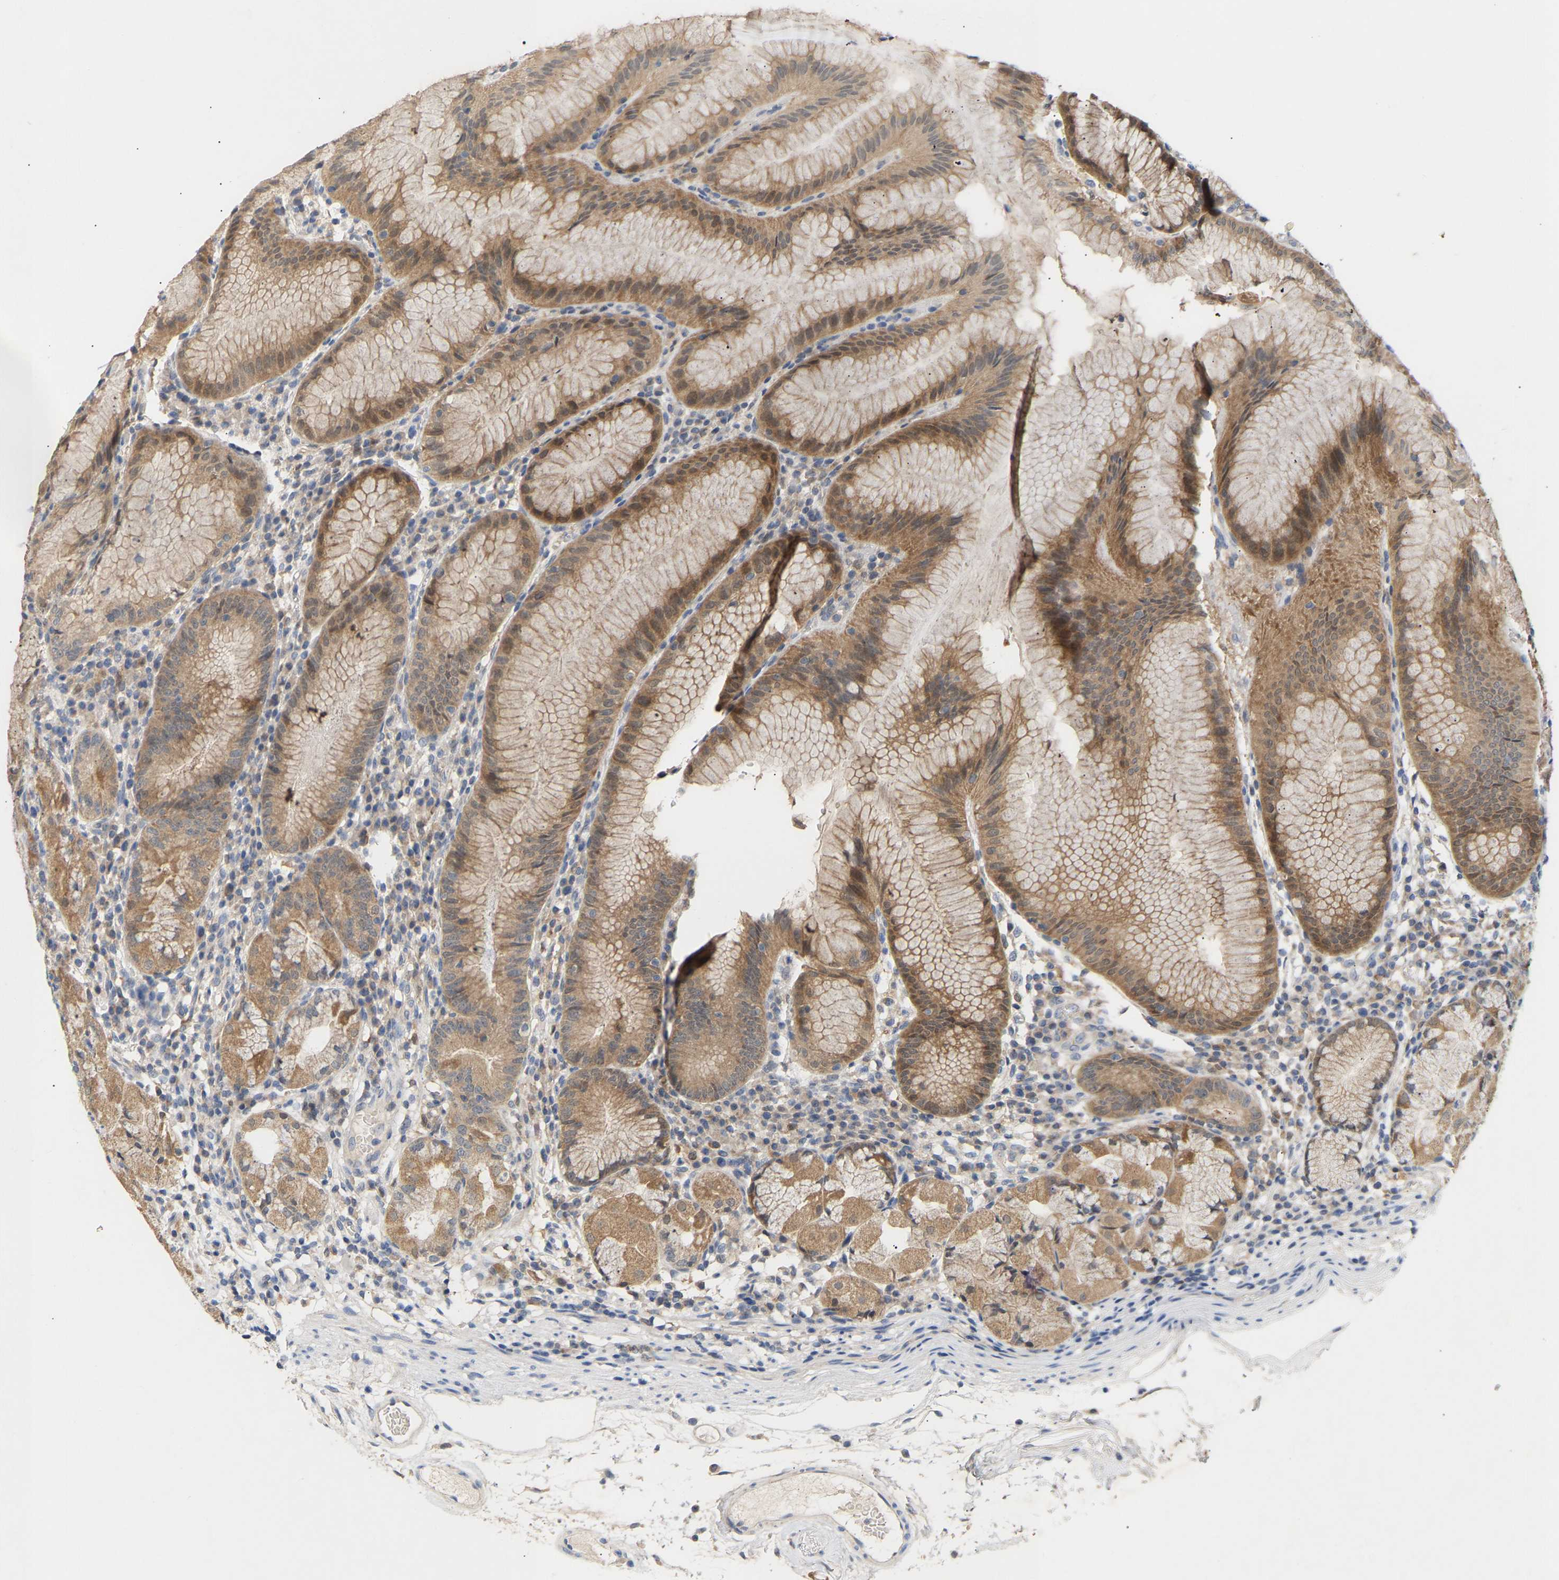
{"staining": {"intensity": "moderate", "quantity": "25%-75%", "location": "cytoplasmic/membranous"}, "tissue": "stomach", "cell_type": "Glandular cells", "image_type": "normal", "snomed": [{"axis": "morphology", "description": "Normal tissue, NOS"}, {"axis": "topography", "description": "Stomach"}, {"axis": "topography", "description": "Stomach, lower"}], "caption": "Approximately 25%-75% of glandular cells in benign stomach exhibit moderate cytoplasmic/membranous protein positivity as visualized by brown immunohistochemical staining.", "gene": "TPMT", "patient": {"sex": "female", "age": 75}}